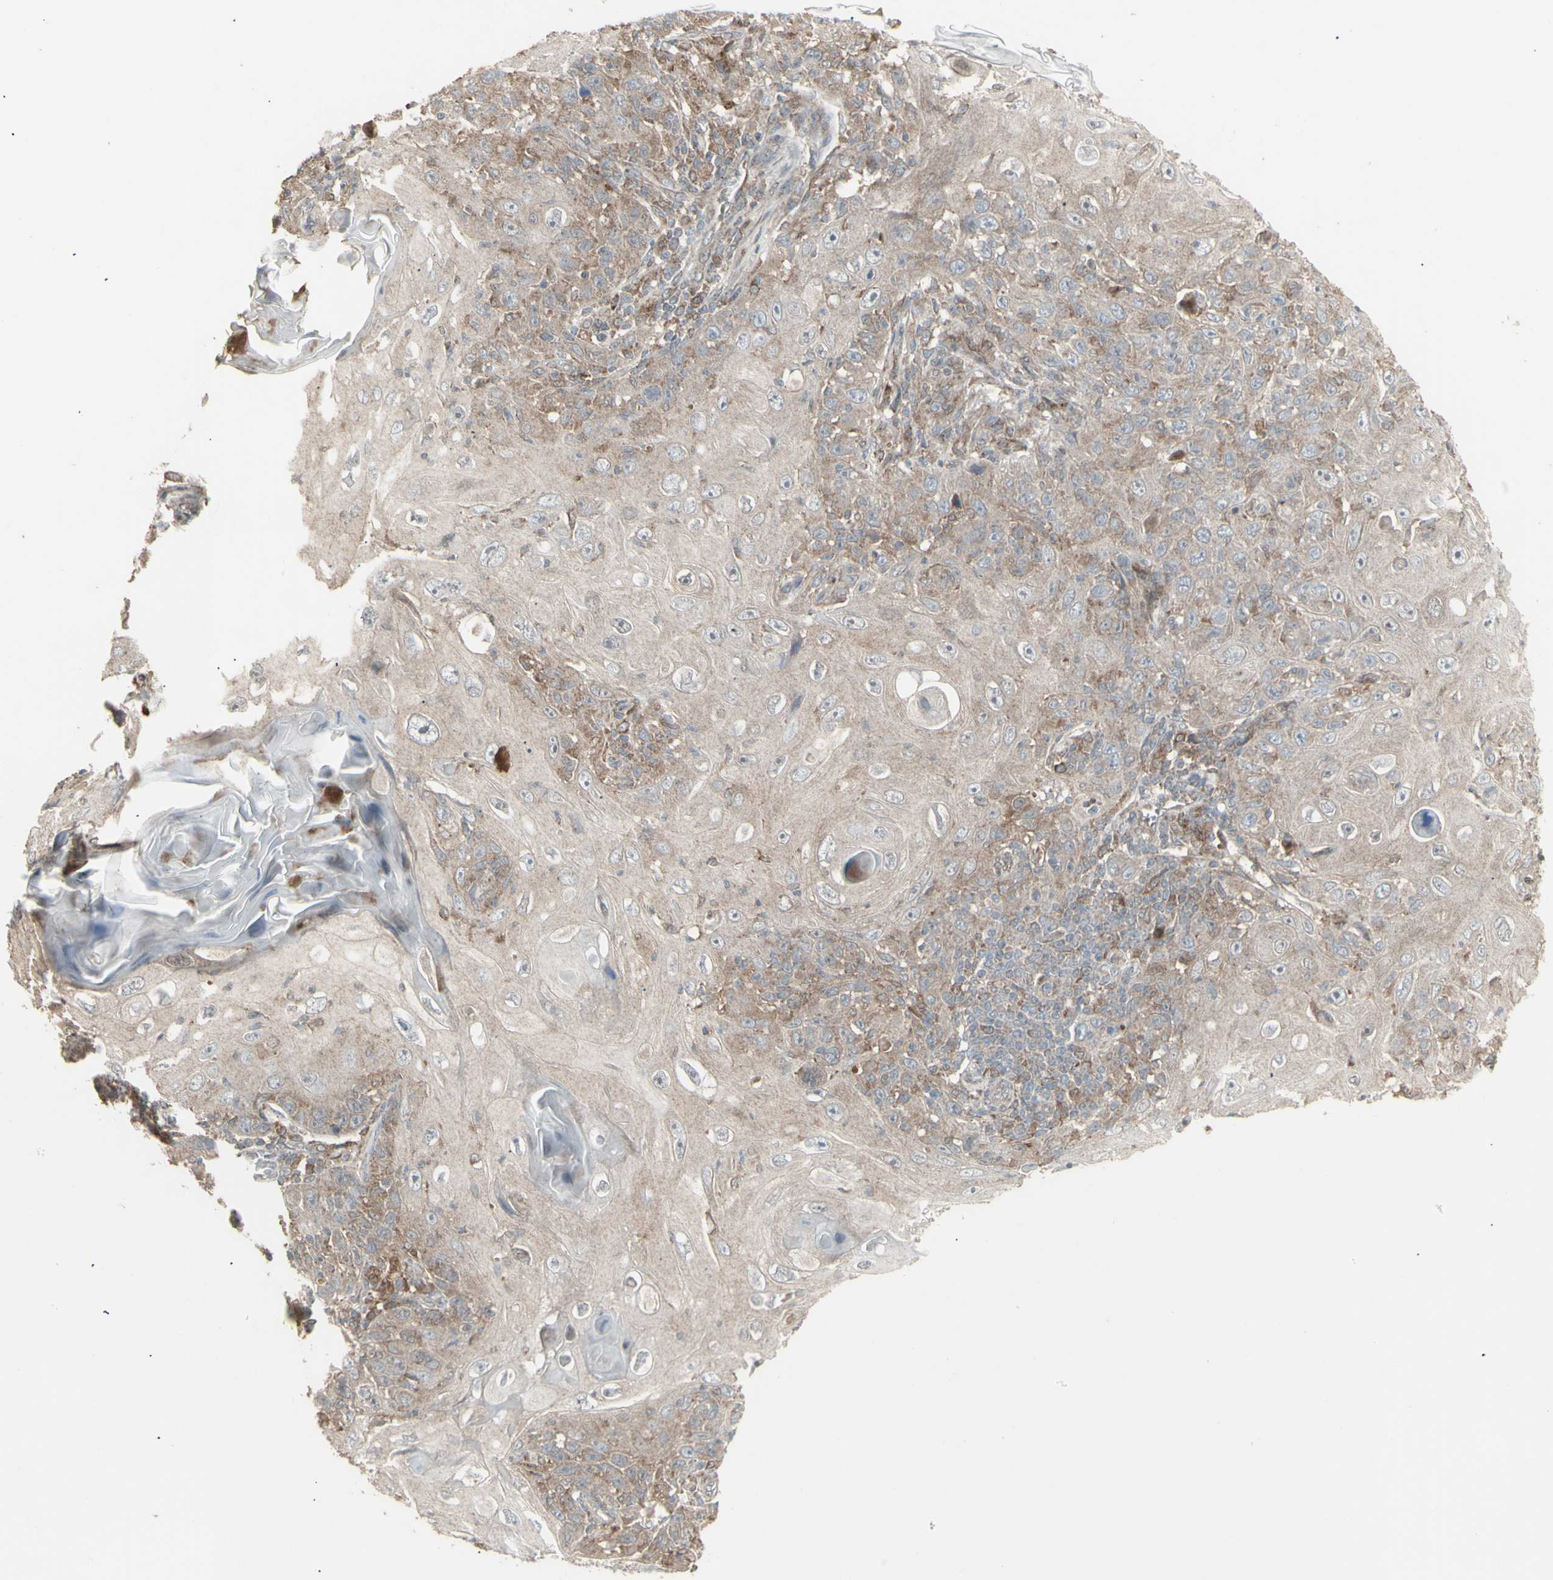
{"staining": {"intensity": "moderate", "quantity": ">75%", "location": "cytoplasmic/membranous"}, "tissue": "skin cancer", "cell_type": "Tumor cells", "image_type": "cancer", "snomed": [{"axis": "morphology", "description": "Squamous cell carcinoma, NOS"}, {"axis": "topography", "description": "Skin"}], "caption": "Immunohistochemistry (IHC) staining of skin cancer, which reveals medium levels of moderate cytoplasmic/membranous positivity in approximately >75% of tumor cells indicating moderate cytoplasmic/membranous protein expression. The staining was performed using DAB (3,3'-diaminobenzidine) (brown) for protein detection and nuclei were counterstained in hematoxylin (blue).", "gene": "RNASEL", "patient": {"sex": "female", "age": 88}}